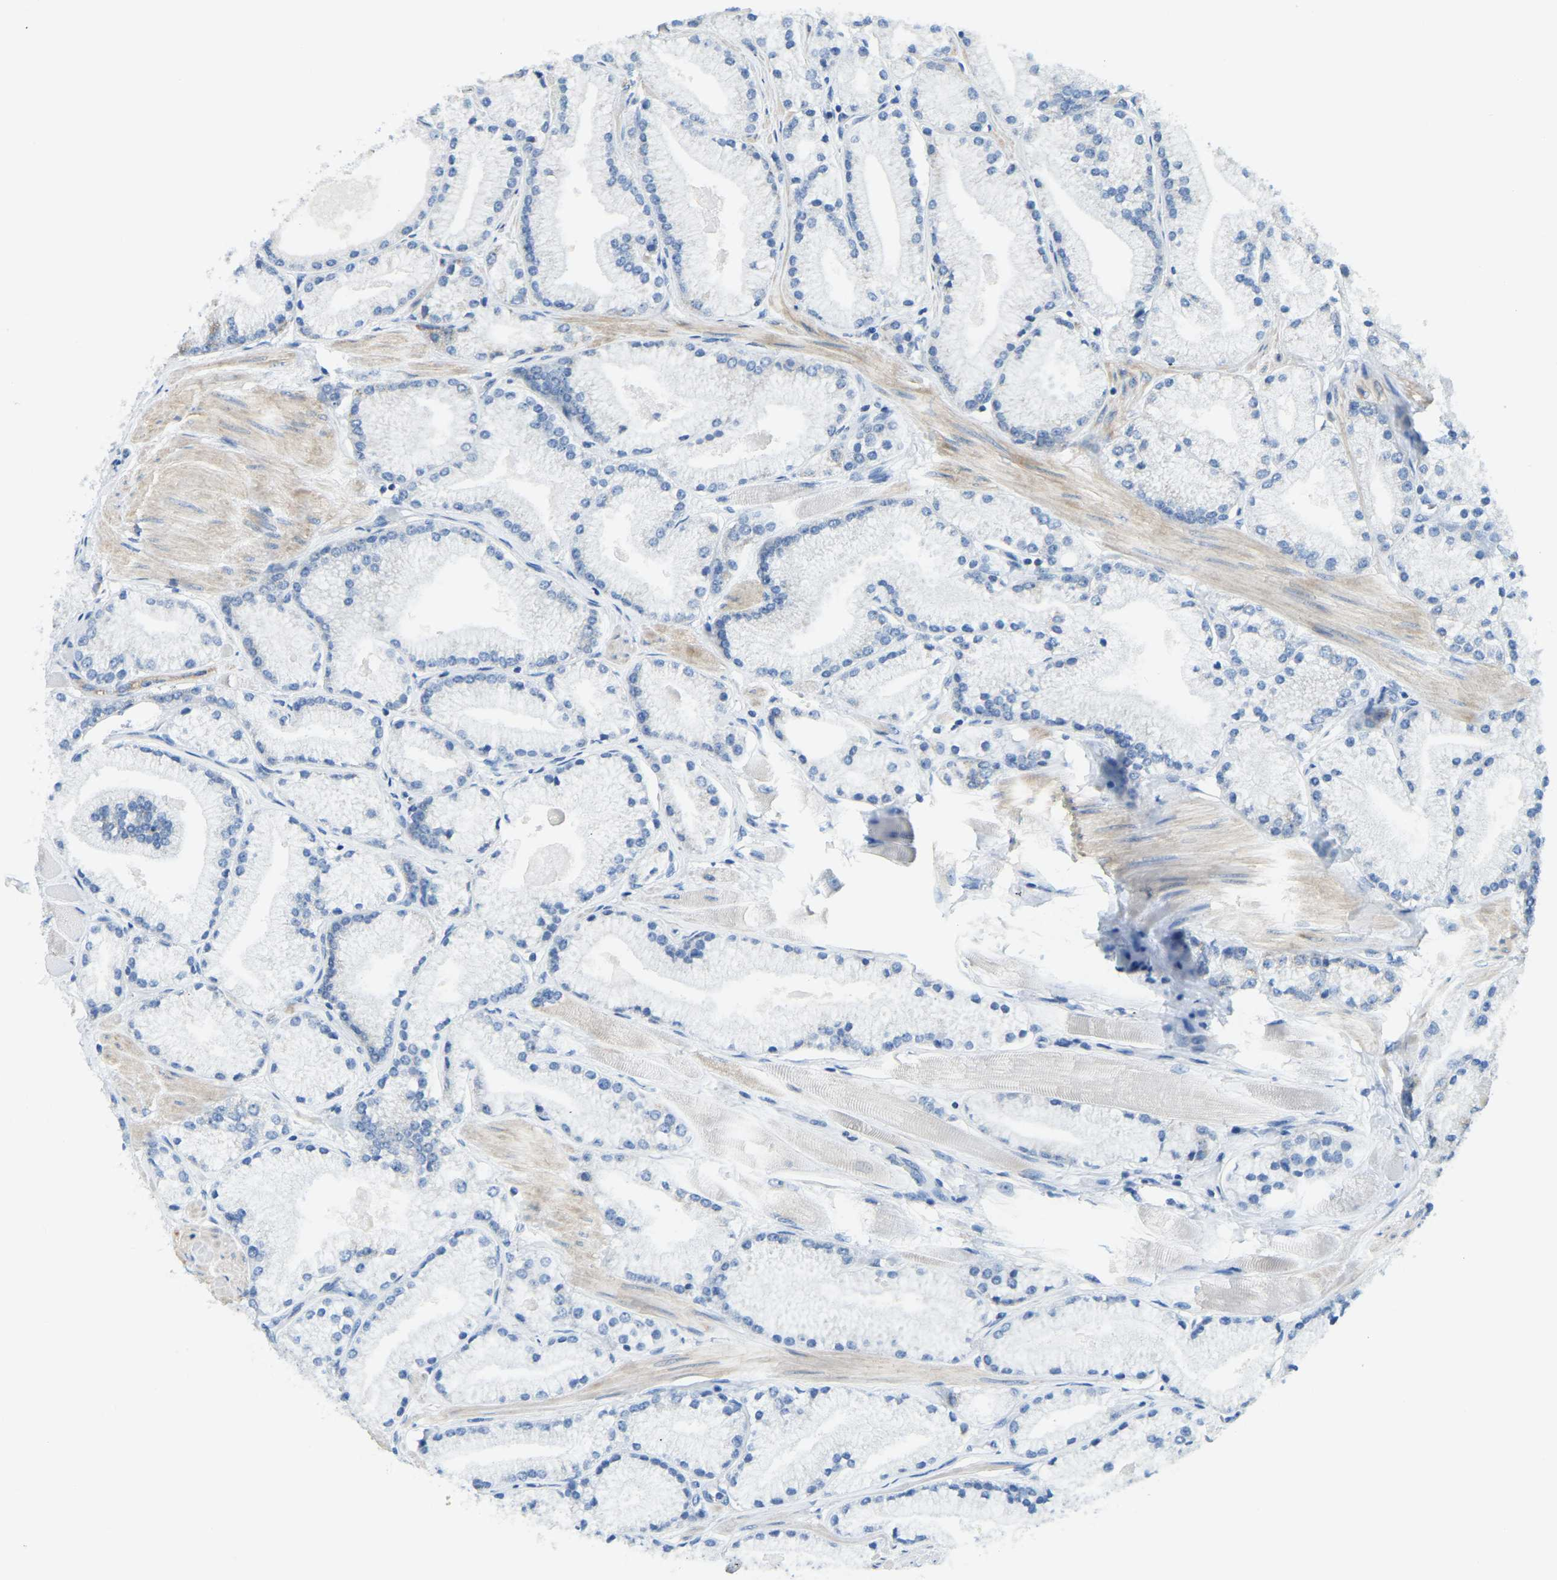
{"staining": {"intensity": "negative", "quantity": "none", "location": "none"}, "tissue": "prostate cancer", "cell_type": "Tumor cells", "image_type": "cancer", "snomed": [{"axis": "morphology", "description": "Adenocarcinoma, High grade"}, {"axis": "topography", "description": "Prostate"}], "caption": "High-grade adenocarcinoma (prostate) stained for a protein using immunohistochemistry (IHC) shows no staining tumor cells.", "gene": "GDA", "patient": {"sex": "male", "age": 50}}